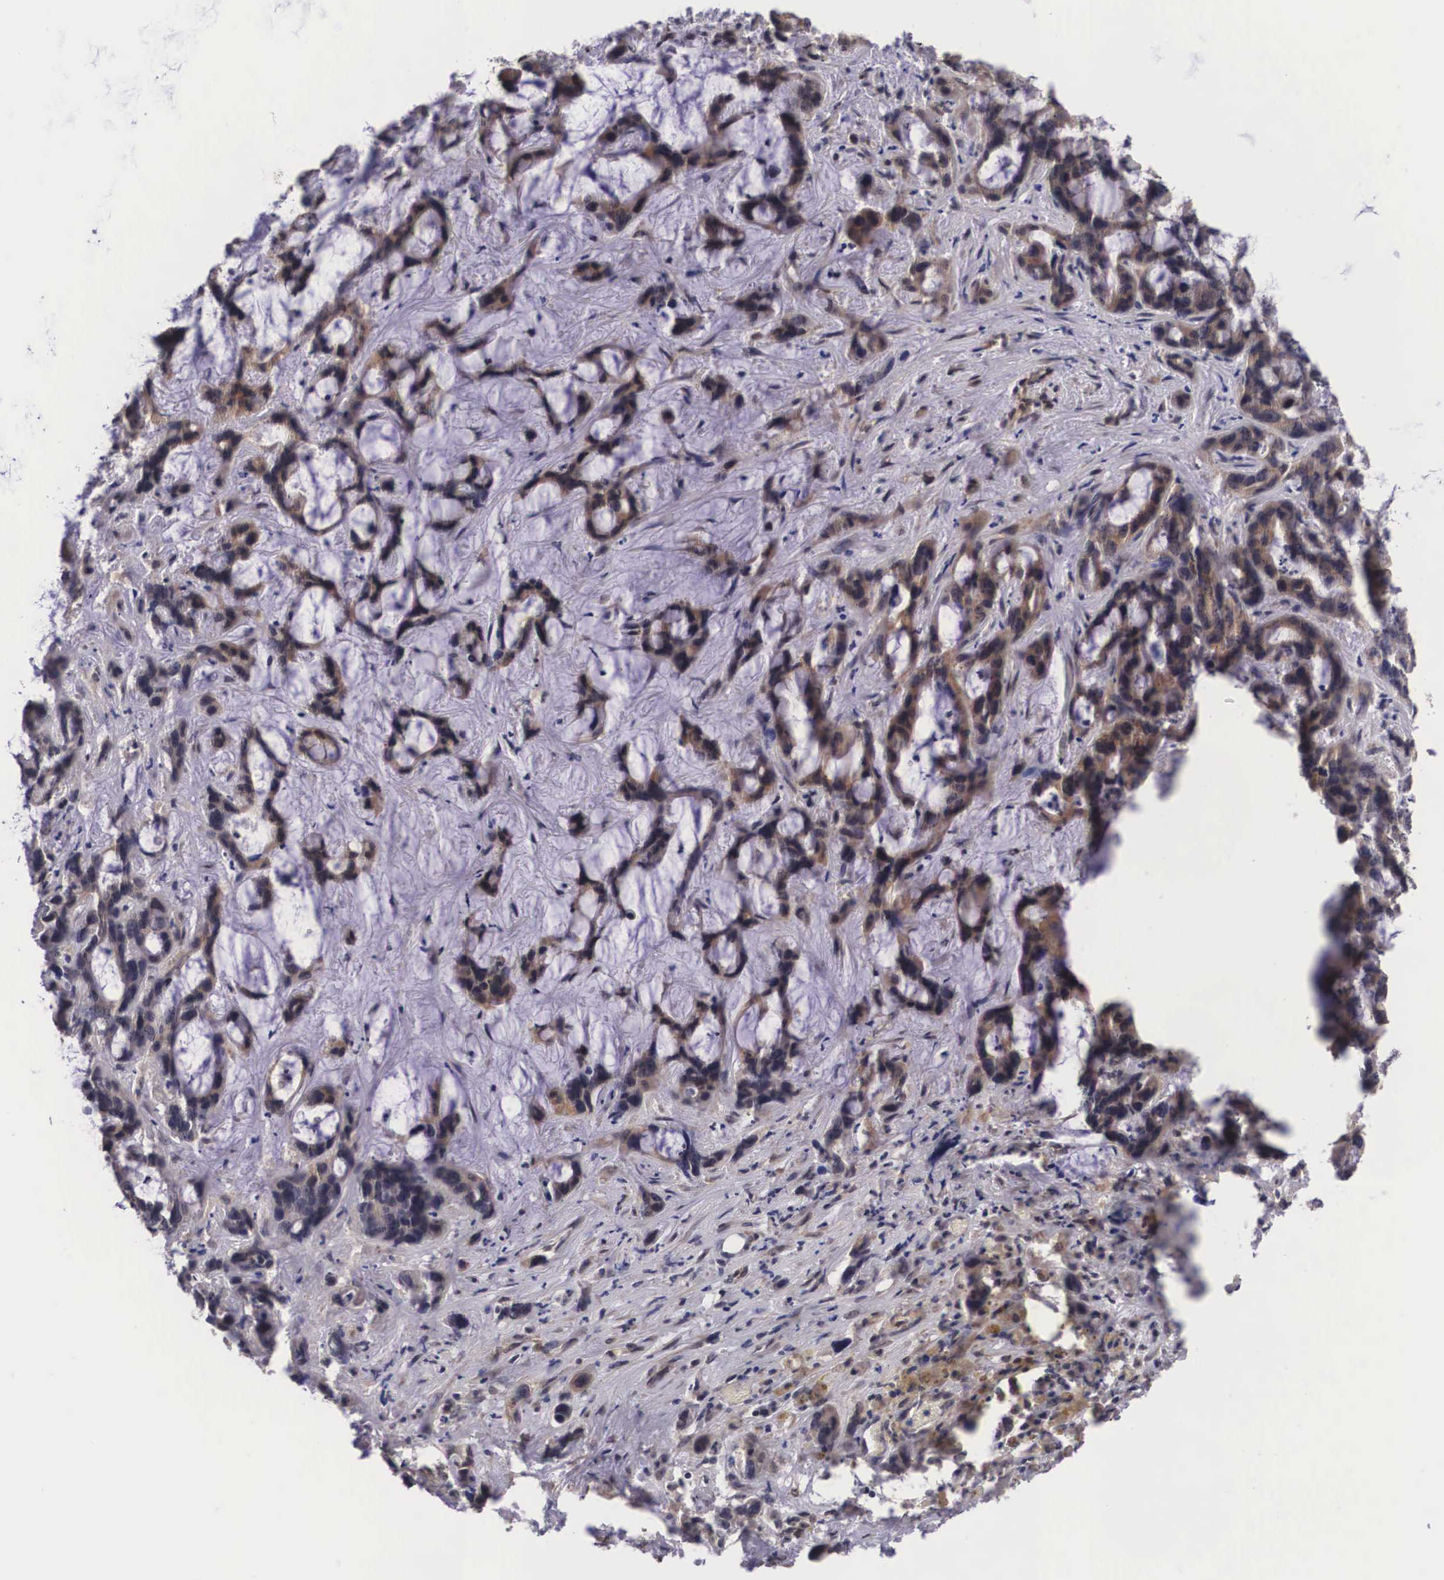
{"staining": {"intensity": "moderate", "quantity": ">75%", "location": "cytoplasmic/membranous"}, "tissue": "liver cancer", "cell_type": "Tumor cells", "image_type": "cancer", "snomed": [{"axis": "morphology", "description": "Cholangiocarcinoma"}, {"axis": "topography", "description": "Liver"}], "caption": "An image of human cholangiocarcinoma (liver) stained for a protein reveals moderate cytoplasmic/membranous brown staining in tumor cells. Nuclei are stained in blue.", "gene": "OTX2", "patient": {"sex": "female", "age": 65}}